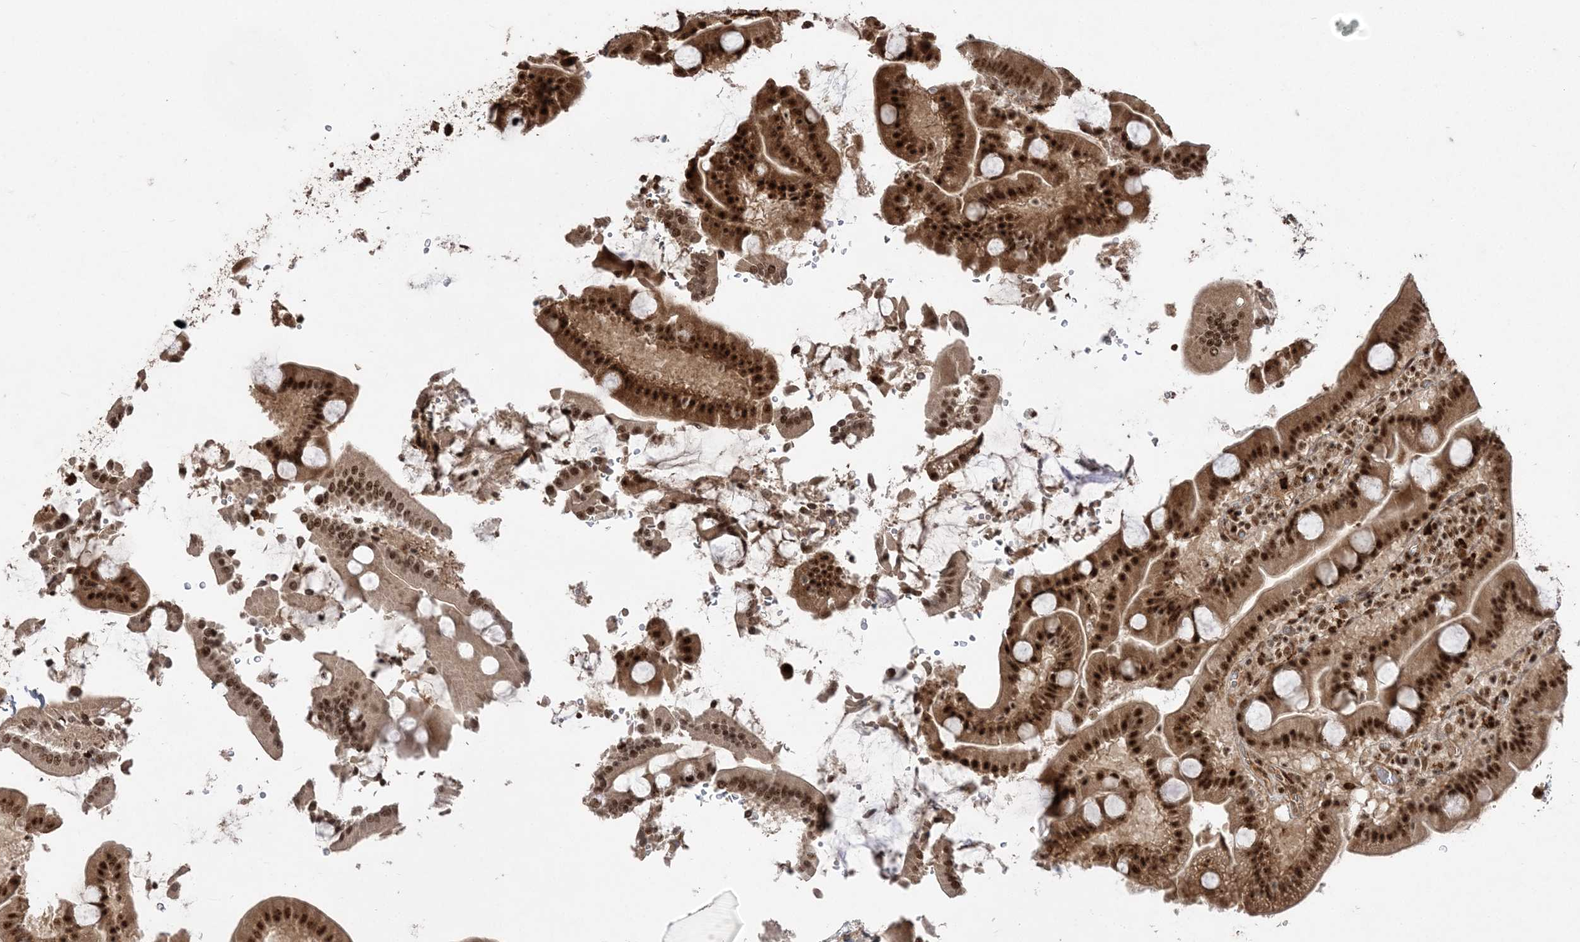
{"staining": {"intensity": "strong", "quantity": ">75%", "location": "cytoplasmic/membranous,nuclear"}, "tissue": "duodenum", "cell_type": "Glandular cells", "image_type": "normal", "snomed": [{"axis": "morphology", "description": "Normal tissue, NOS"}, {"axis": "topography", "description": "Duodenum"}], "caption": "About >75% of glandular cells in normal human duodenum demonstrate strong cytoplasmic/membranous,nuclear protein expression as visualized by brown immunohistochemical staining.", "gene": "RBM17", "patient": {"sex": "male", "age": 55}}